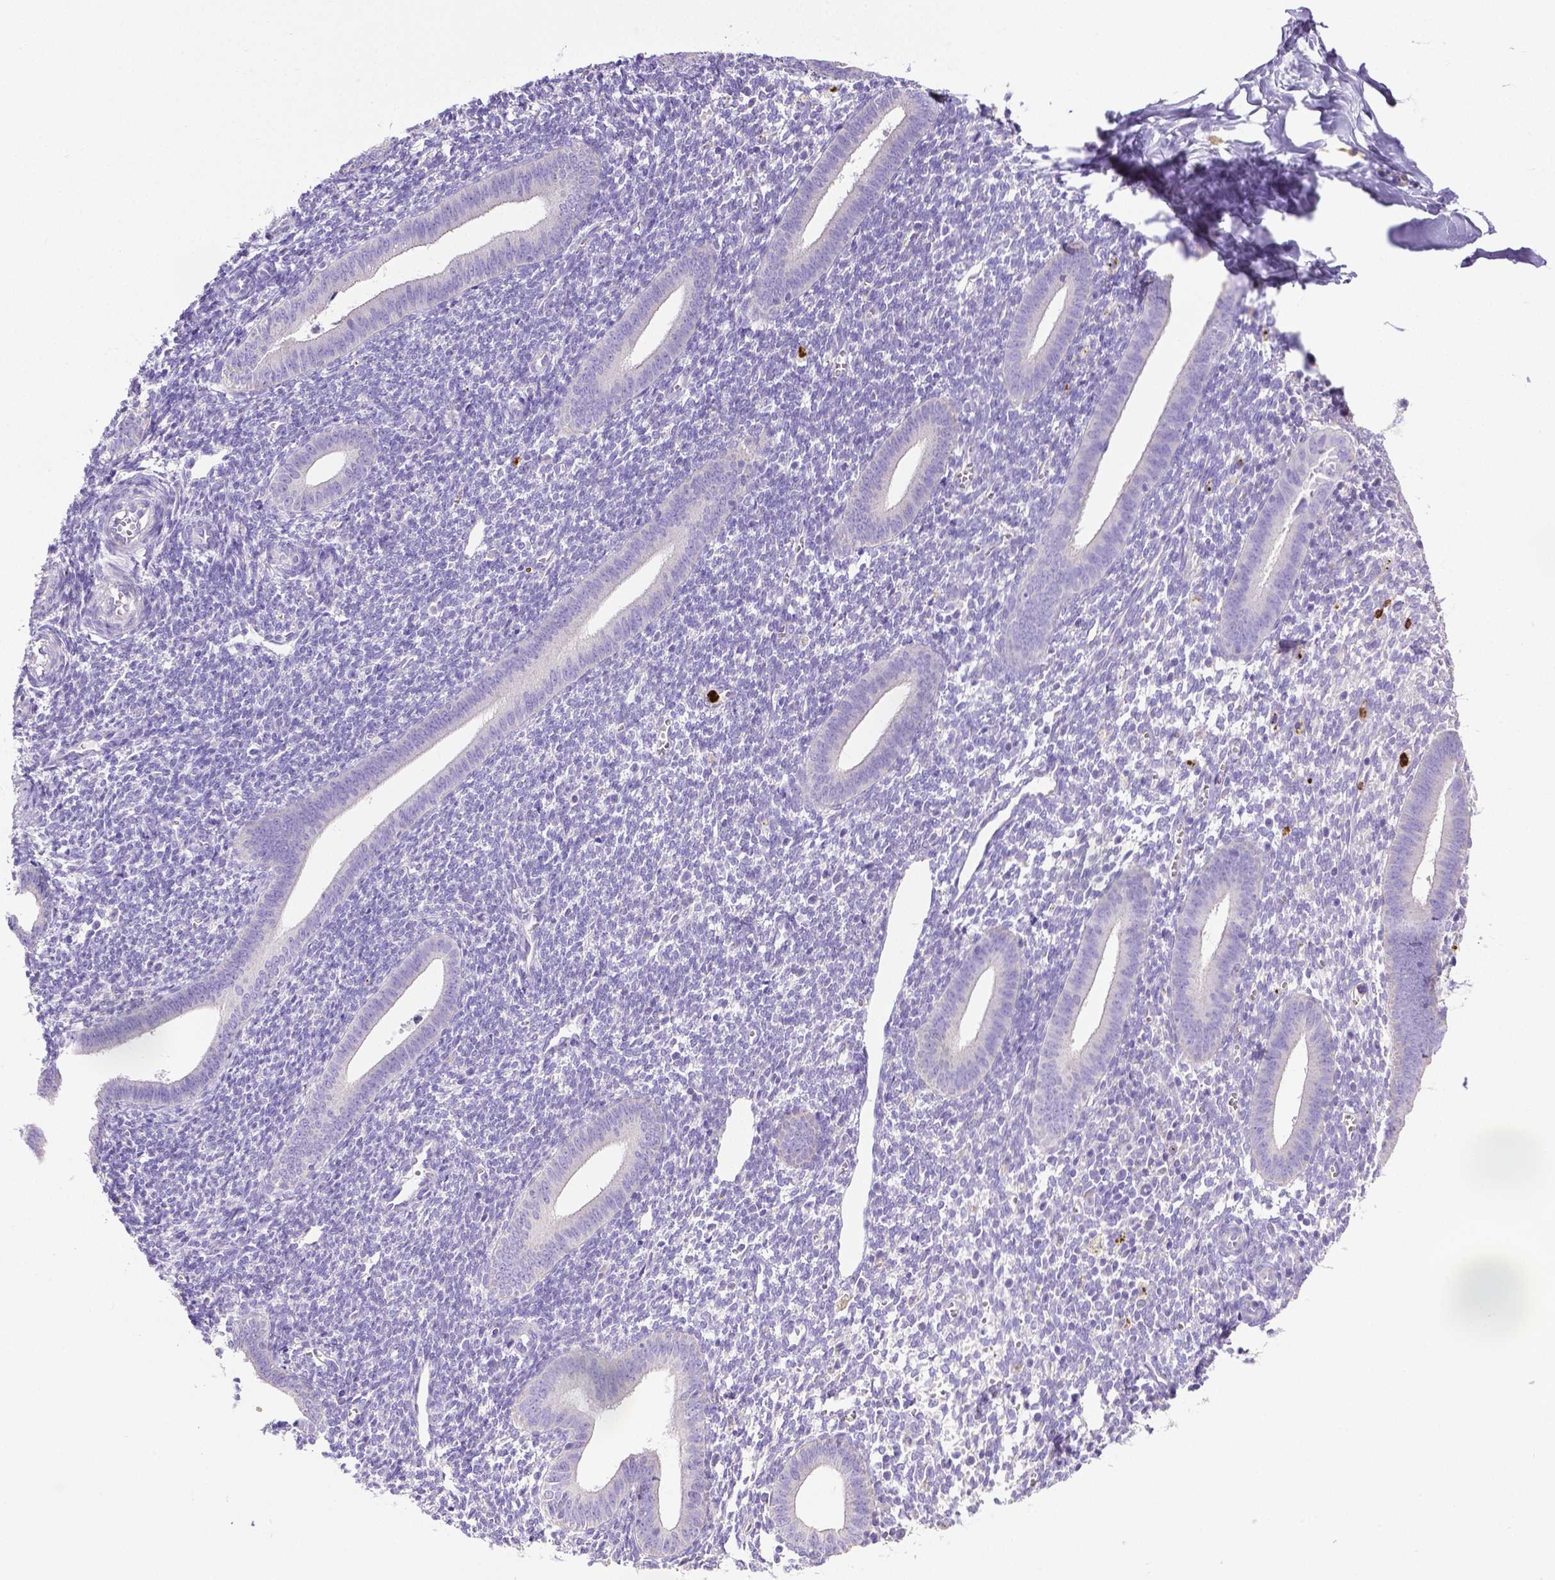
{"staining": {"intensity": "negative", "quantity": "none", "location": "none"}, "tissue": "endometrium", "cell_type": "Cells in endometrial stroma", "image_type": "normal", "snomed": [{"axis": "morphology", "description": "Normal tissue, NOS"}, {"axis": "topography", "description": "Endometrium"}], "caption": "A high-resolution histopathology image shows IHC staining of unremarkable endometrium, which displays no significant expression in cells in endometrial stroma.", "gene": "MMP9", "patient": {"sex": "female", "age": 25}}